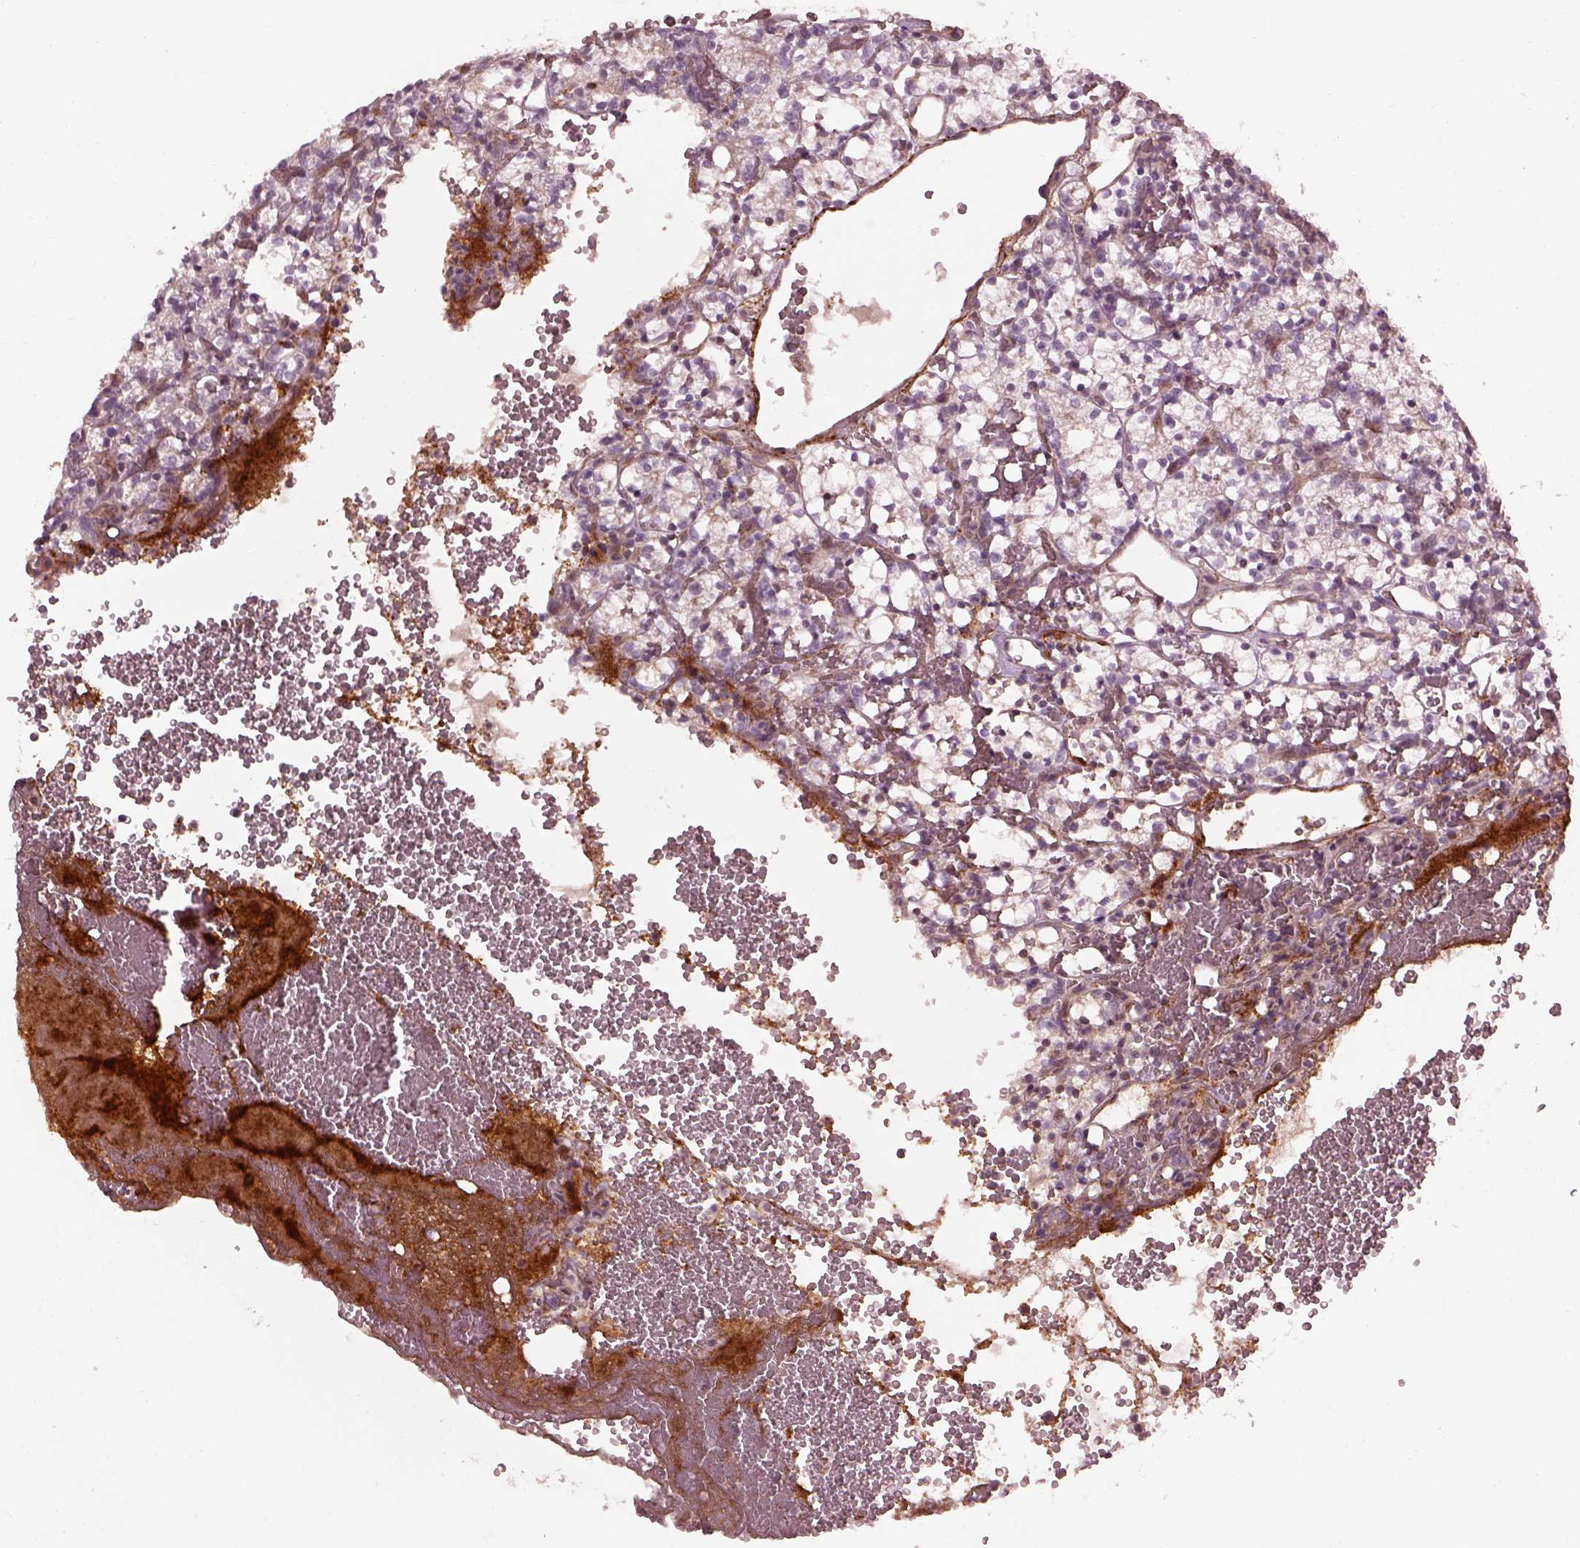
{"staining": {"intensity": "negative", "quantity": "none", "location": "none"}, "tissue": "renal cancer", "cell_type": "Tumor cells", "image_type": "cancer", "snomed": [{"axis": "morphology", "description": "Adenocarcinoma, NOS"}, {"axis": "topography", "description": "Kidney"}], "caption": "The immunohistochemistry image has no significant expression in tumor cells of renal cancer (adenocarcinoma) tissue.", "gene": "EFEMP1", "patient": {"sex": "female", "age": 69}}